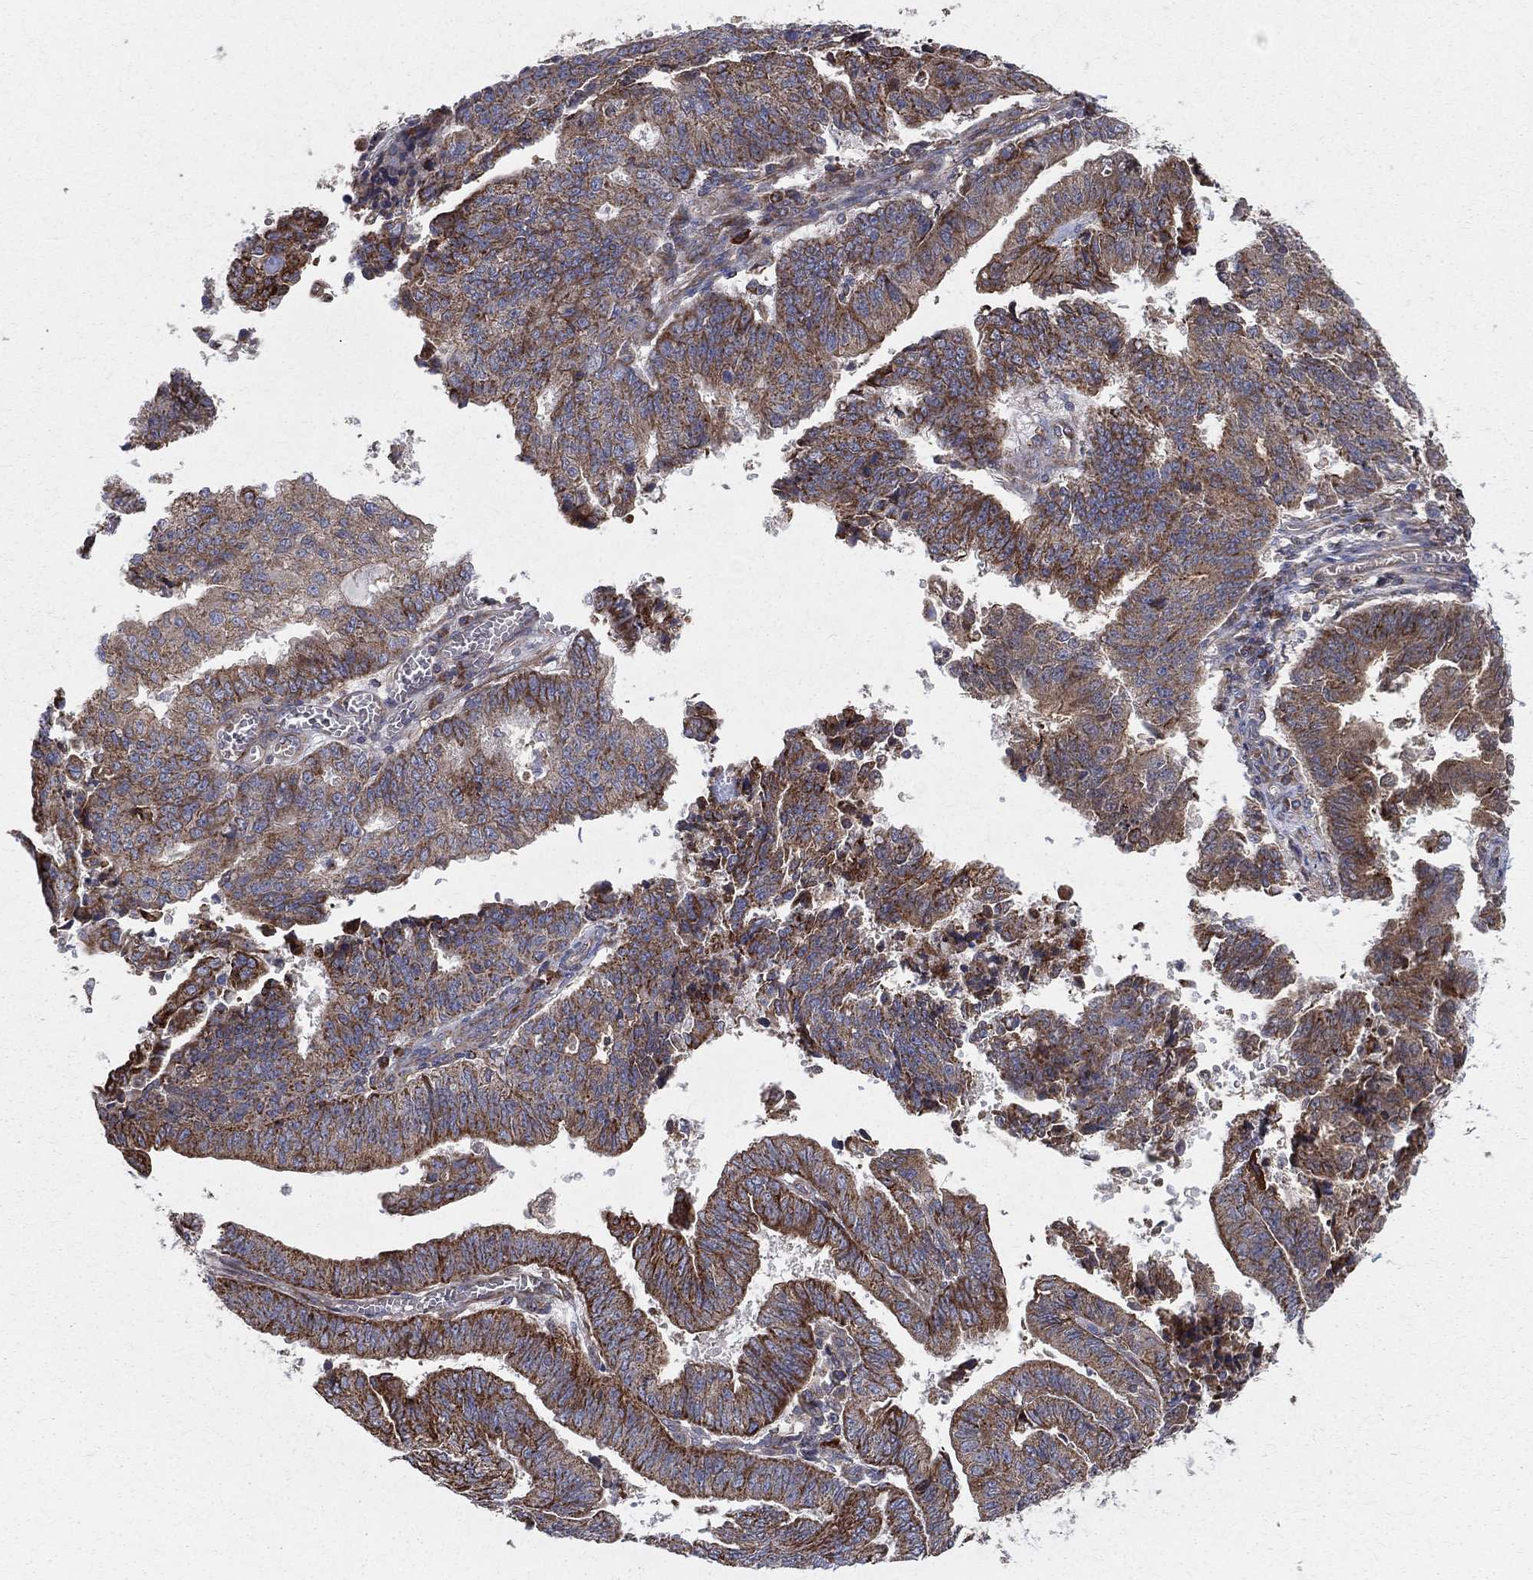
{"staining": {"intensity": "strong", "quantity": ">75%", "location": "cytoplasmic/membranous"}, "tissue": "endometrial cancer", "cell_type": "Tumor cells", "image_type": "cancer", "snomed": [{"axis": "morphology", "description": "Adenocarcinoma, NOS"}, {"axis": "topography", "description": "Endometrium"}], "caption": "Approximately >75% of tumor cells in human endometrial adenocarcinoma display strong cytoplasmic/membranous protein positivity as visualized by brown immunohistochemical staining.", "gene": "MIX23", "patient": {"sex": "female", "age": 82}}